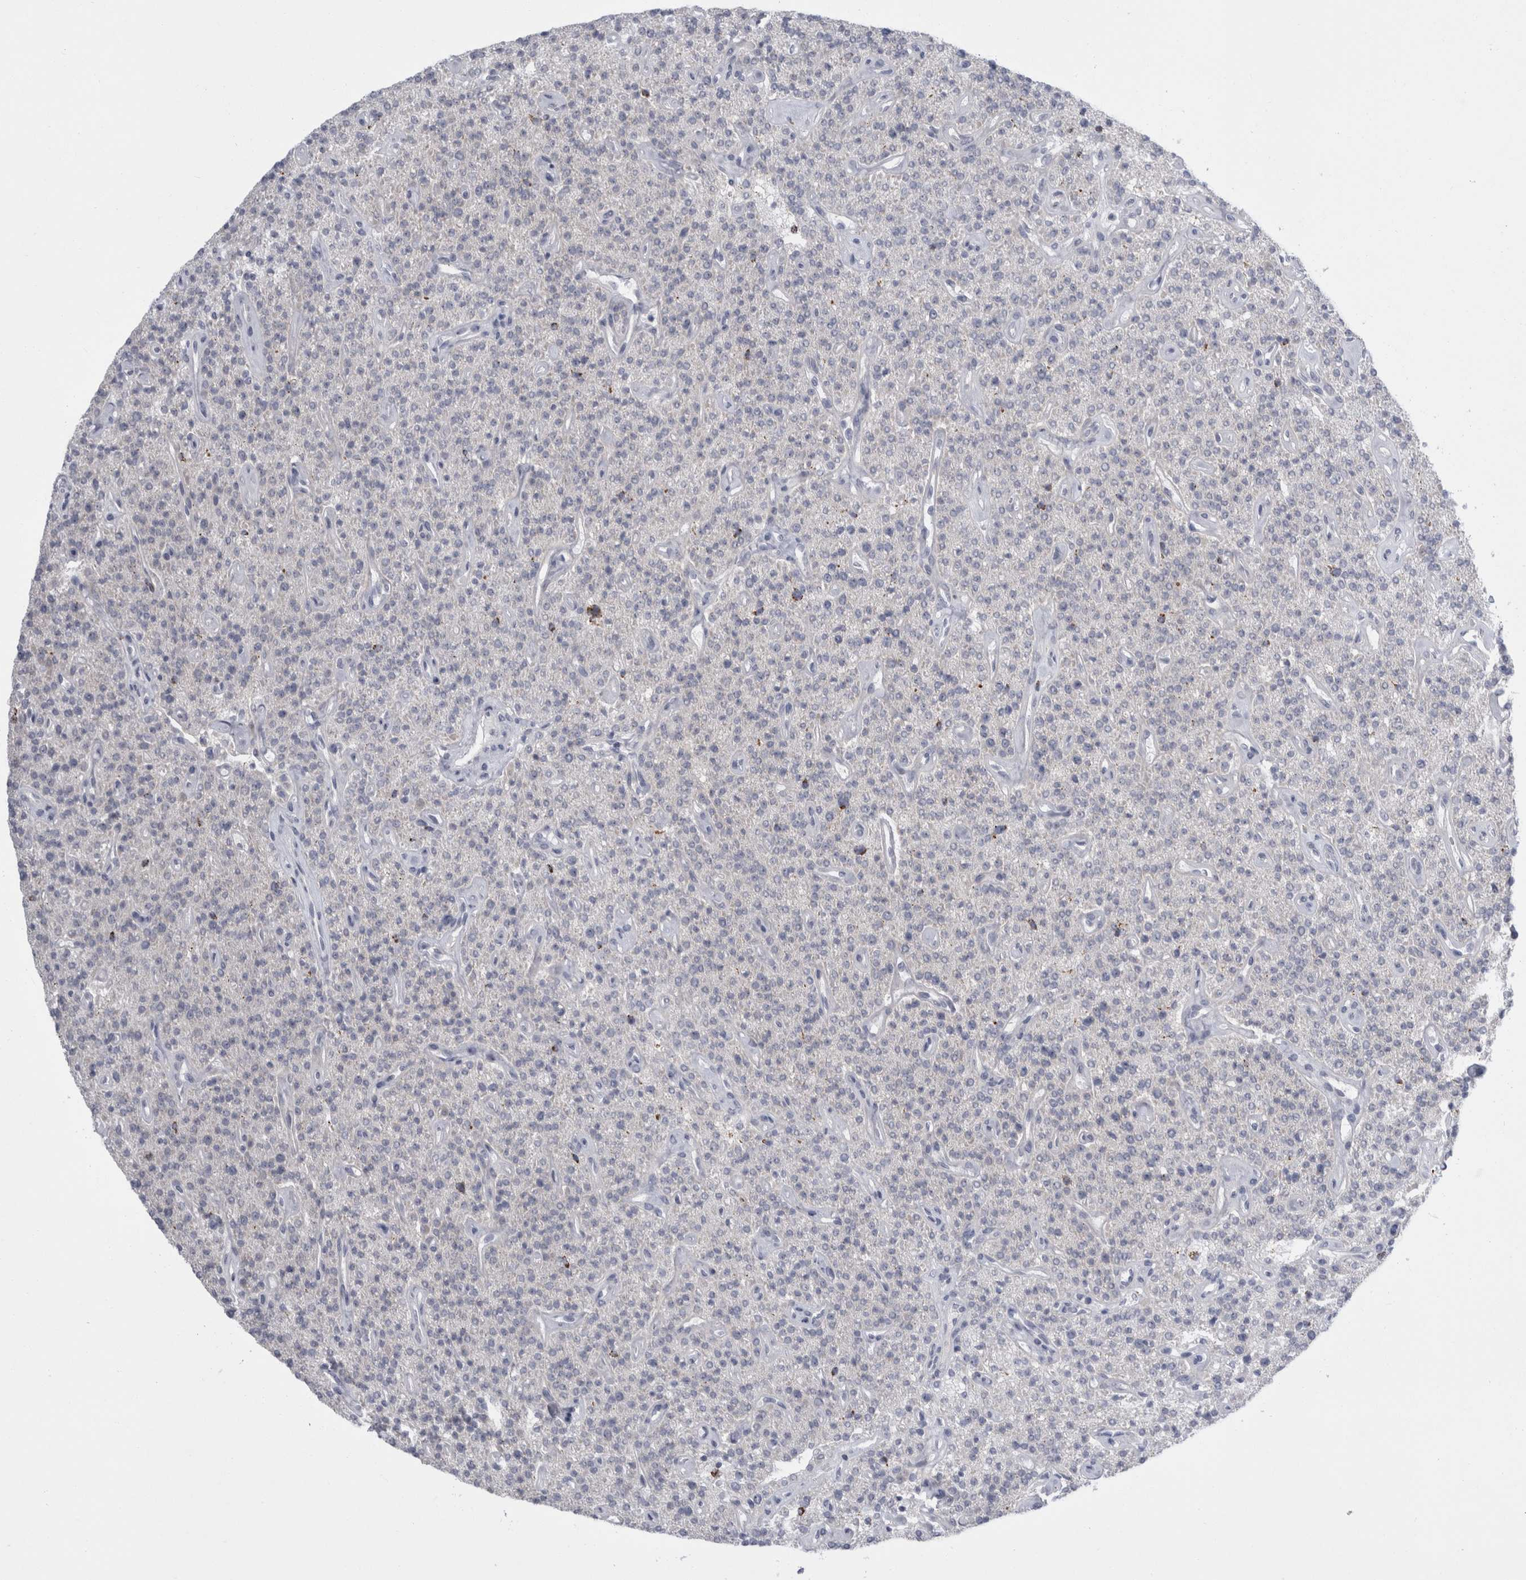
{"staining": {"intensity": "negative", "quantity": "none", "location": "none"}, "tissue": "parathyroid gland", "cell_type": "Glandular cells", "image_type": "normal", "snomed": [{"axis": "morphology", "description": "Normal tissue, NOS"}, {"axis": "topography", "description": "Parathyroid gland"}], "caption": "IHC of normal human parathyroid gland shows no expression in glandular cells.", "gene": "GATM", "patient": {"sex": "male", "age": 46}}